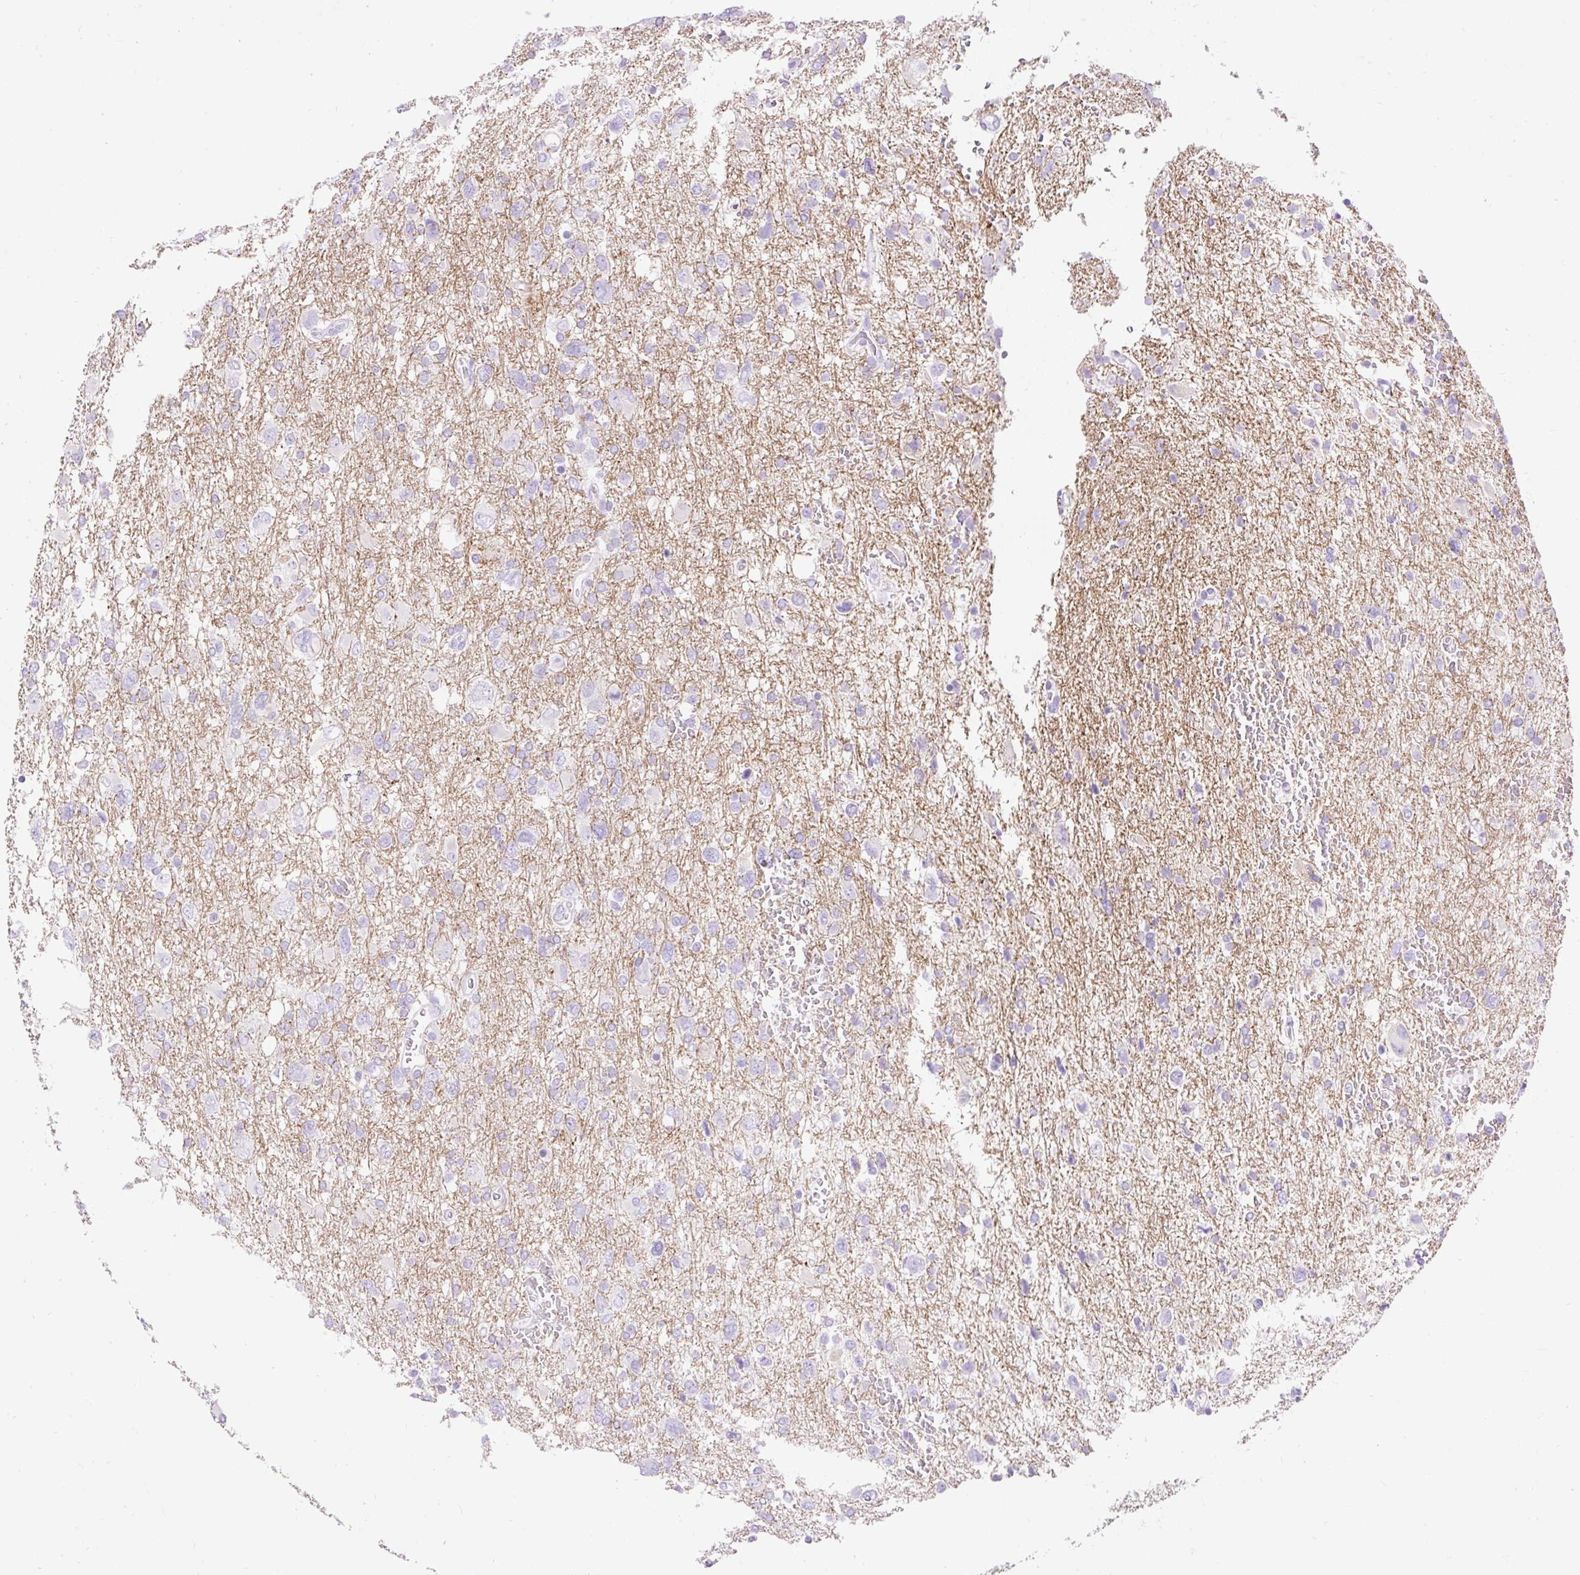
{"staining": {"intensity": "negative", "quantity": "none", "location": "none"}, "tissue": "glioma", "cell_type": "Tumor cells", "image_type": "cancer", "snomed": [{"axis": "morphology", "description": "Glioma, malignant, High grade"}, {"axis": "topography", "description": "Brain"}], "caption": "The immunohistochemistry (IHC) micrograph has no significant positivity in tumor cells of malignant high-grade glioma tissue.", "gene": "HEXB", "patient": {"sex": "male", "age": 61}}